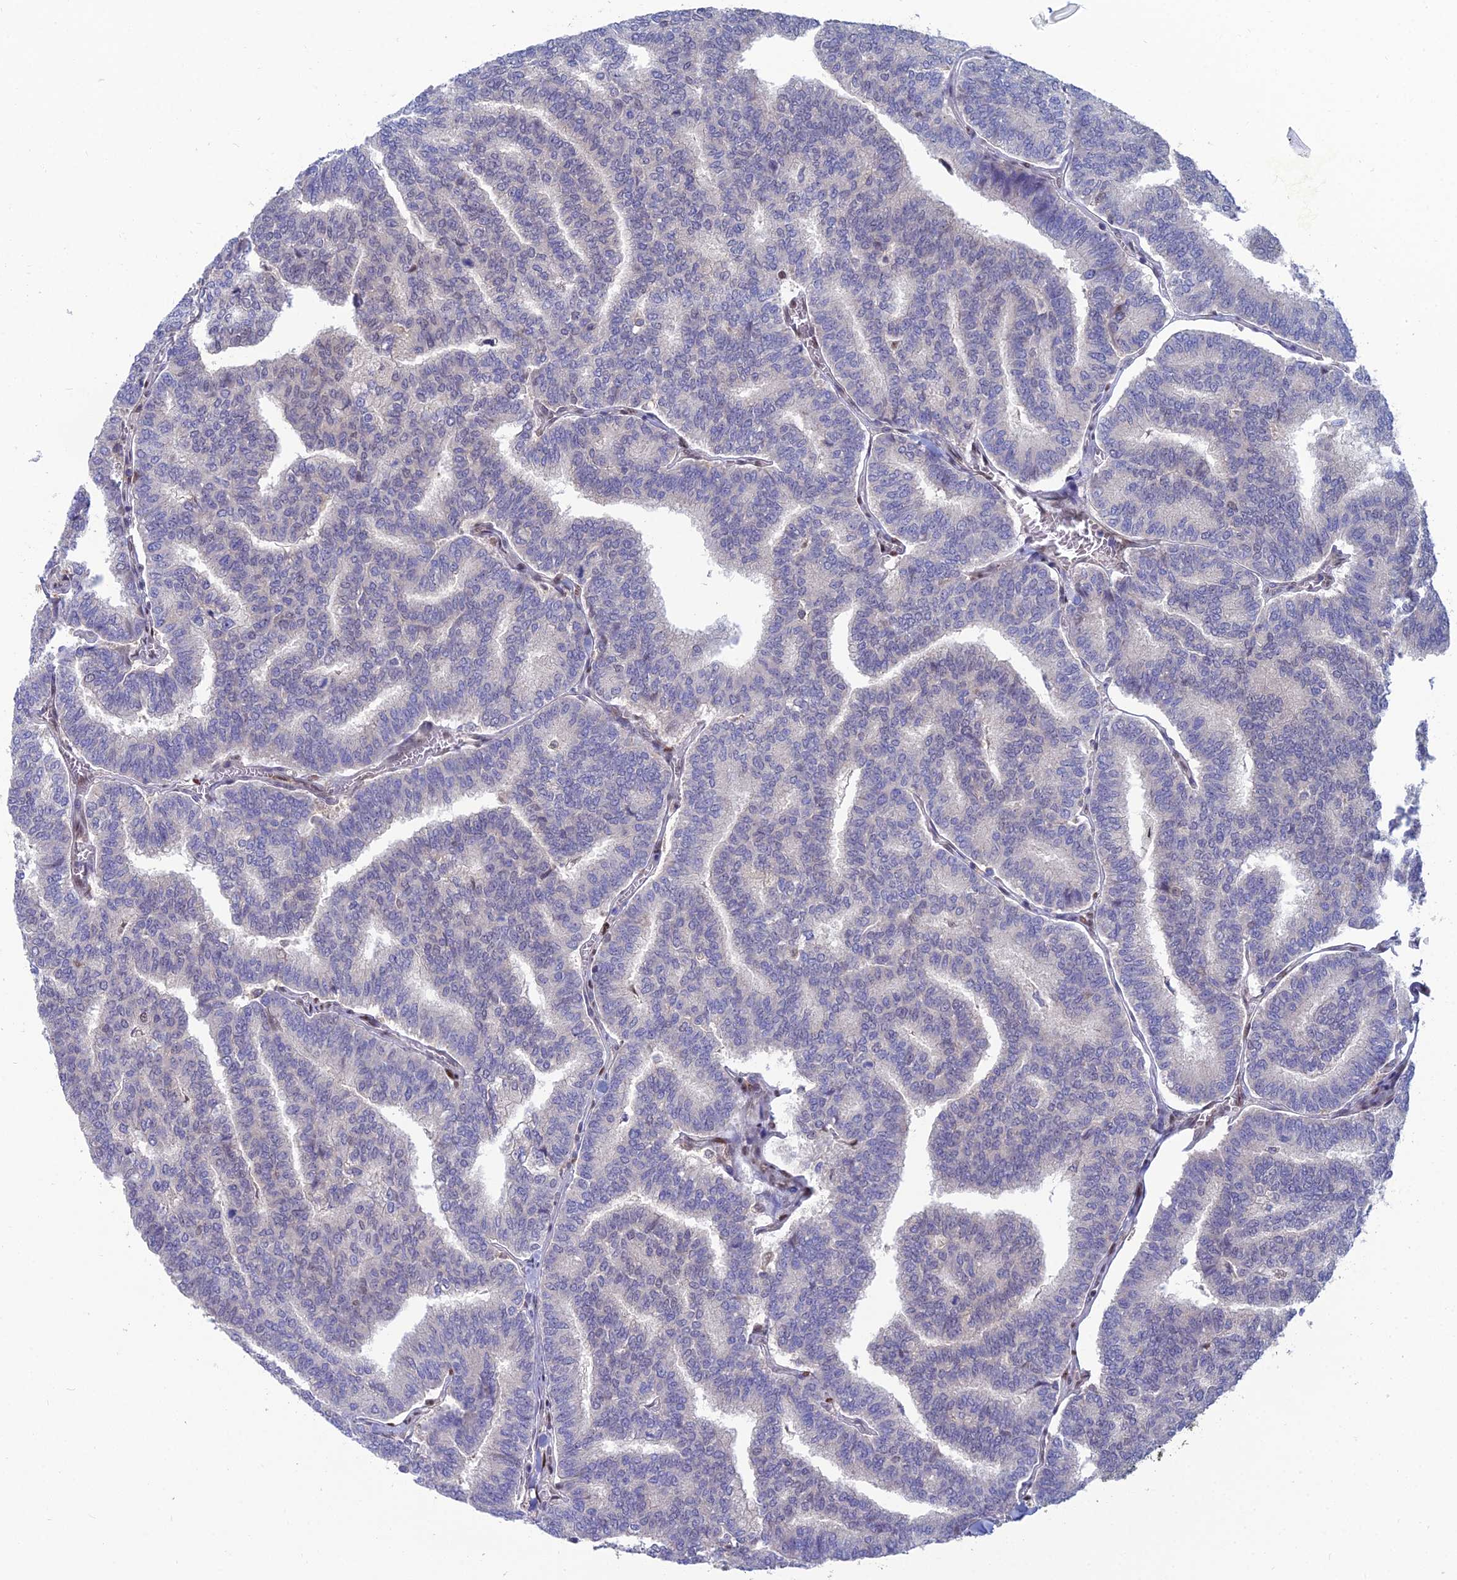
{"staining": {"intensity": "negative", "quantity": "none", "location": "none"}, "tissue": "thyroid cancer", "cell_type": "Tumor cells", "image_type": "cancer", "snomed": [{"axis": "morphology", "description": "Papillary adenocarcinoma, NOS"}, {"axis": "topography", "description": "Thyroid gland"}], "caption": "High magnification brightfield microscopy of papillary adenocarcinoma (thyroid) stained with DAB (brown) and counterstained with hematoxylin (blue): tumor cells show no significant positivity.", "gene": "DNPEP", "patient": {"sex": "female", "age": 35}}